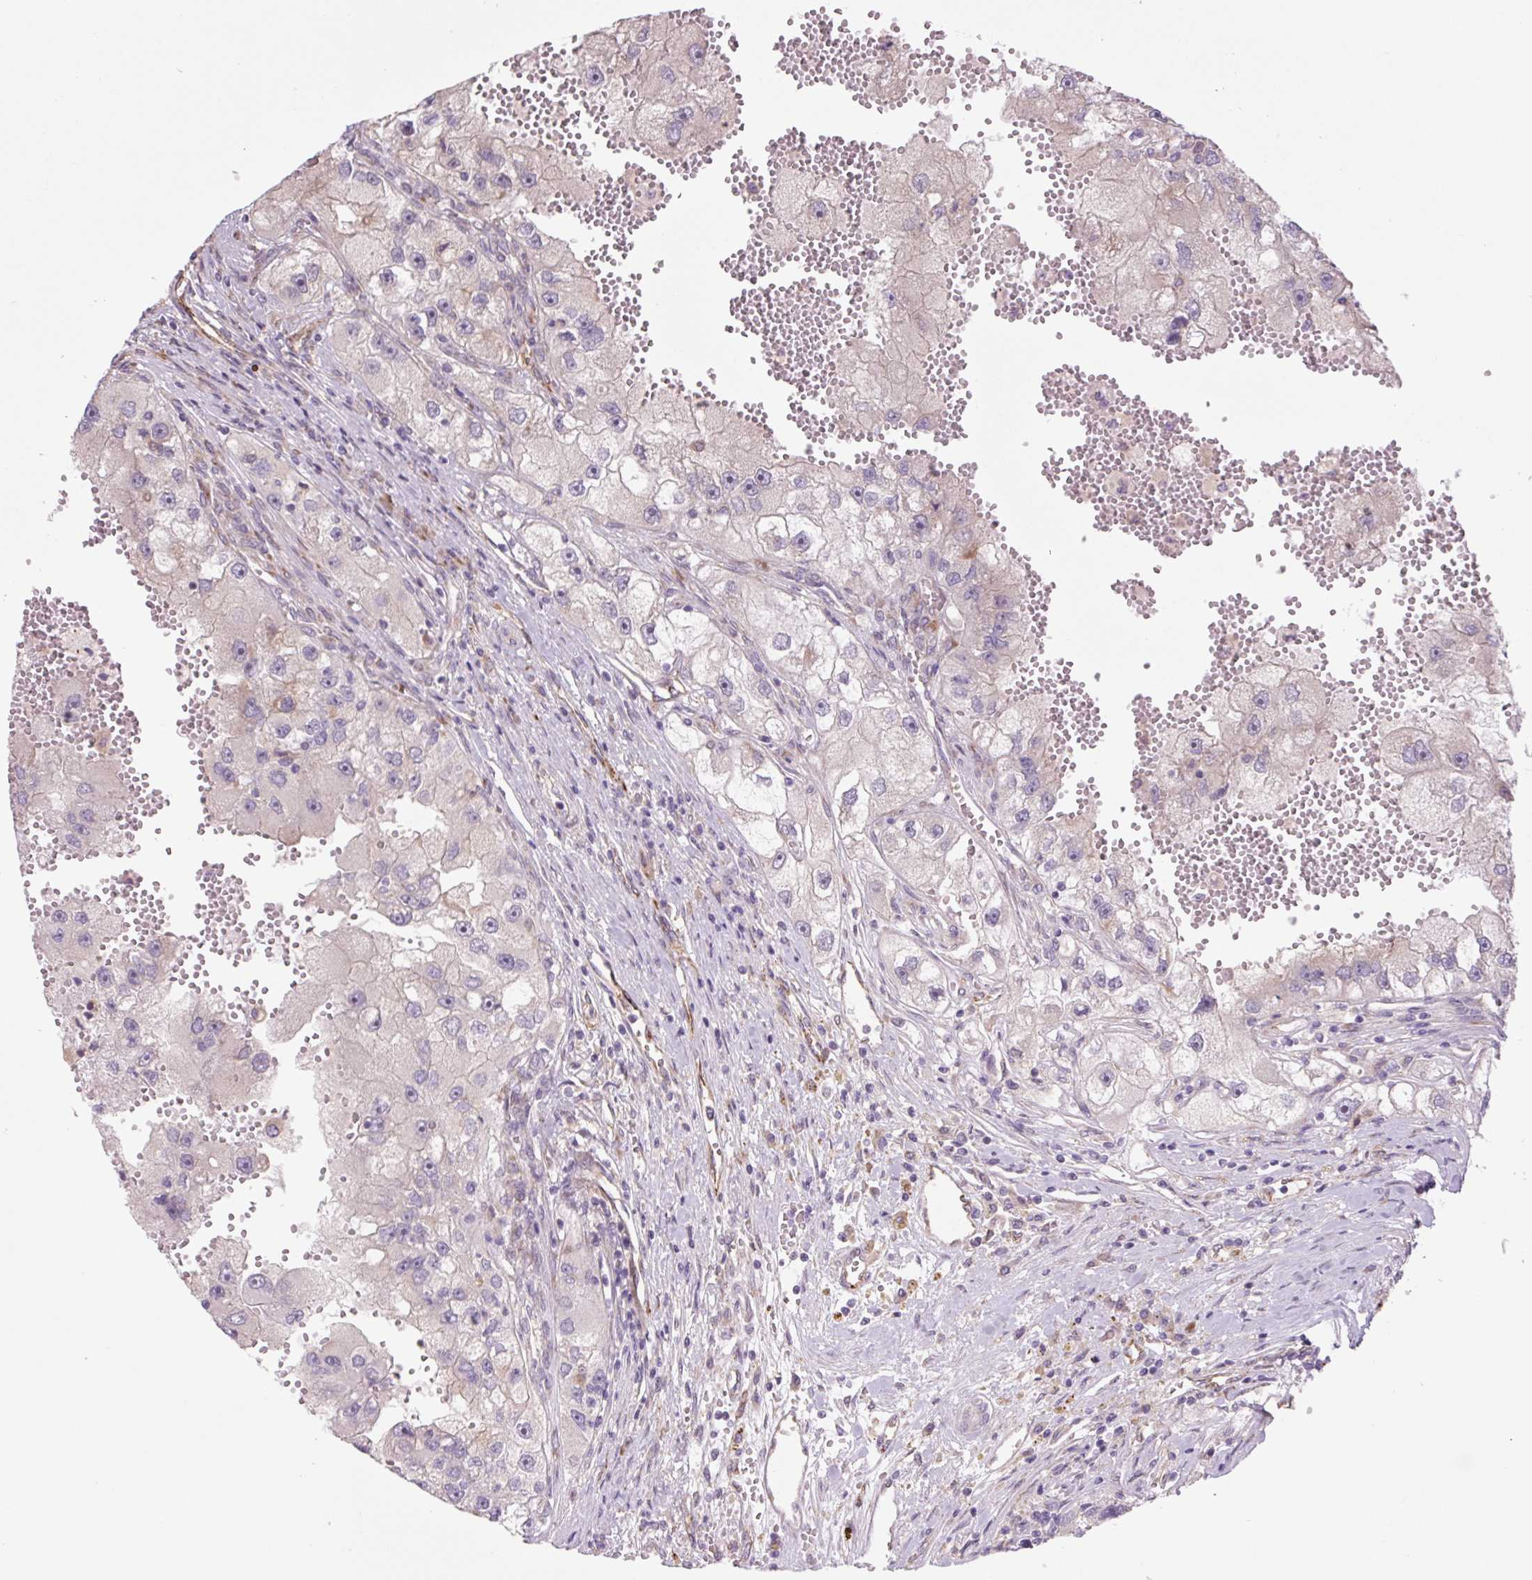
{"staining": {"intensity": "negative", "quantity": "none", "location": "none"}, "tissue": "renal cancer", "cell_type": "Tumor cells", "image_type": "cancer", "snomed": [{"axis": "morphology", "description": "Adenocarcinoma, NOS"}, {"axis": "topography", "description": "Kidney"}], "caption": "Adenocarcinoma (renal) was stained to show a protein in brown. There is no significant positivity in tumor cells.", "gene": "PLA2G4A", "patient": {"sex": "male", "age": 63}}